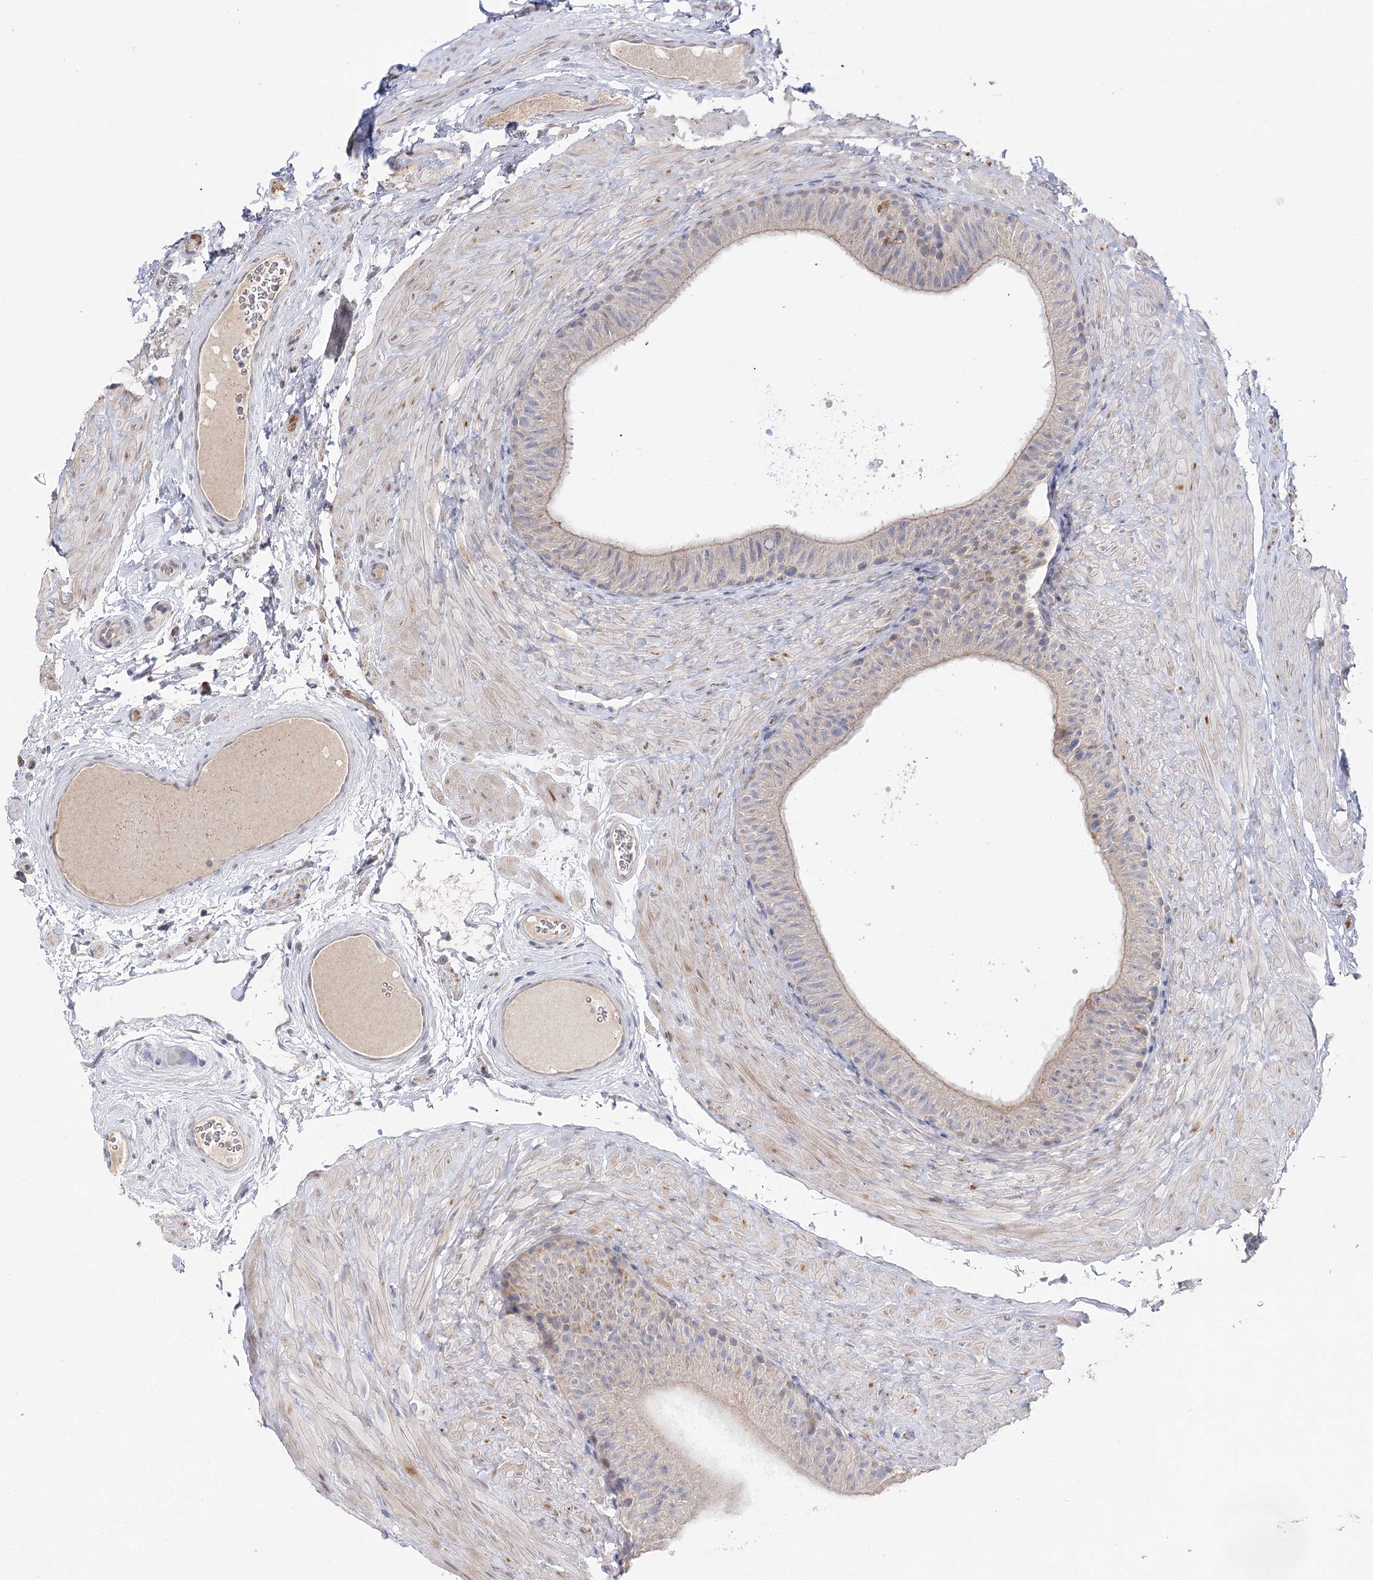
{"staining": {"intensity": "weak", "quantity": "<25%", "location": "cytoplasmic/membranous"}, "tissue": "epididymis", "cell_type": "Glandular cells", "image_type": "normal", "snomed": [{"axis": "morphology", "description": "Normal tissue, NOS"}, {"axis": "topography", "description": "Epididymis"}], "caption": "A photomicrograph of epididymis stained for a protein demonstrates no brown staining in glandular cells. The staining is performed using DAB (3,3'-diaminobenzidine) brown chromogen with nuclei counter-stained in using hematoxylin.", "gene": "AURKC", "patient": {"sex": "male", "age": 49}}